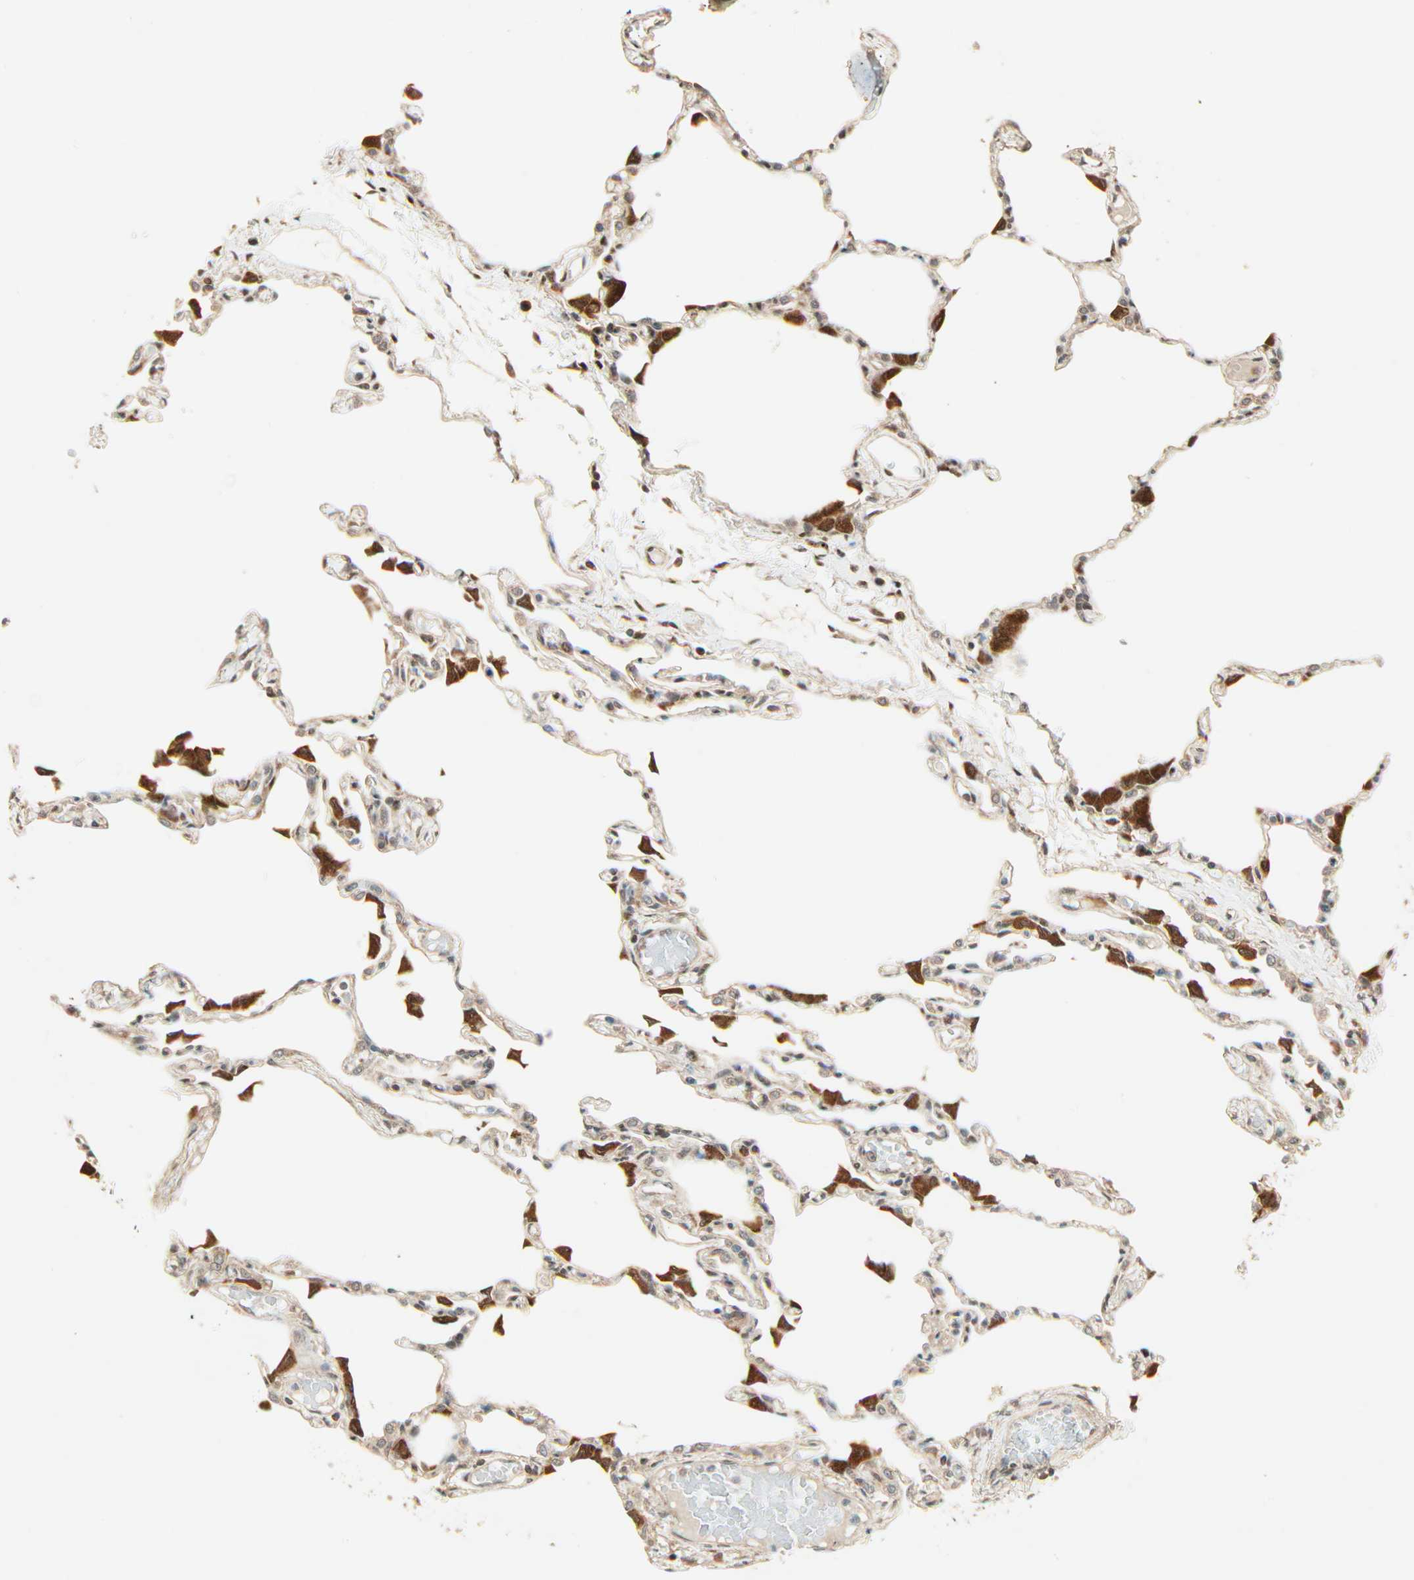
{"staining": {"intensity": "strong", "quantity": ">75%", "location": "nuclear"}, "tissue": "lung", "cell_type": "Alveolar cells", "image_type": "normal", "snomed": [{"axis": "morphology", "description": "Normal tissue, NOS"}, {"axis": "topography", "description": "Lung"}], "caption": "High-power microscopy captured an IHC histopathology image of unremarkable lung, revealing strong nuclear expression in about >75% of alveolar cells. Using DAB (brown) and hematoxylin (blue) stains, captured at high magnification using brightfield microscopy.", "gene": "PNPLA6", "patient": {"sex": "female", "age": 49}}